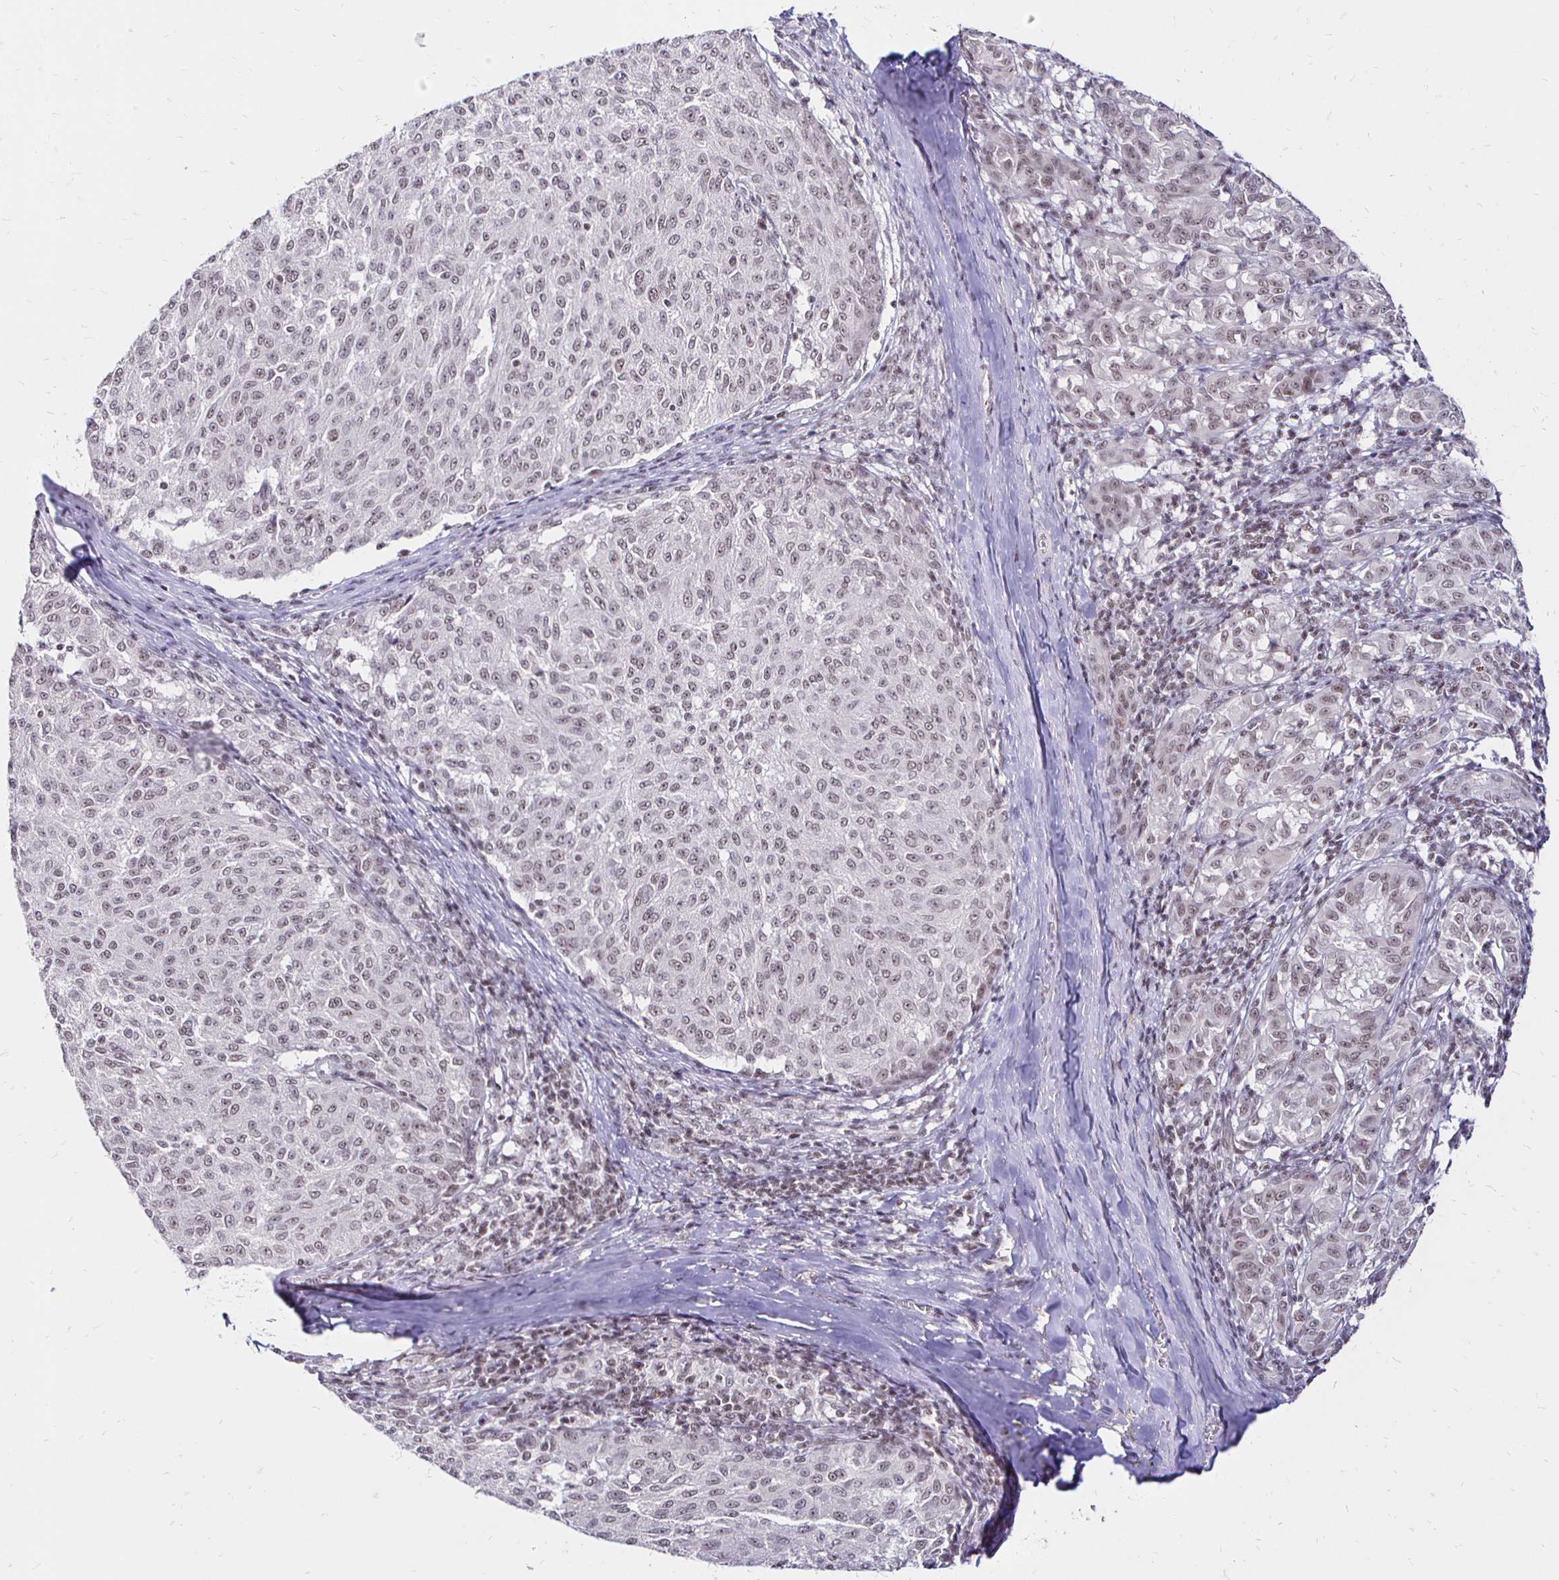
{"staining": {"intensity": "weak", "quantity": "<25%", "location": "nuclear"}, "tissue": "melanoma", "cell_type": "Tumor cells", "image_type": "cancer", "snomed": [{"axis": "morphology", "description": "Malignant melanoma, NOS"}, {"axis": "topography", "description": "Skin"}], "caption": "There is no significant positivity in tumor cells of melanoma. (DAB (3,3'-diaminobenzidine) IHC with hematoxylin counter stain).", "gene": "SIN3A", "patient": {"sex": "female", "age": 72}}